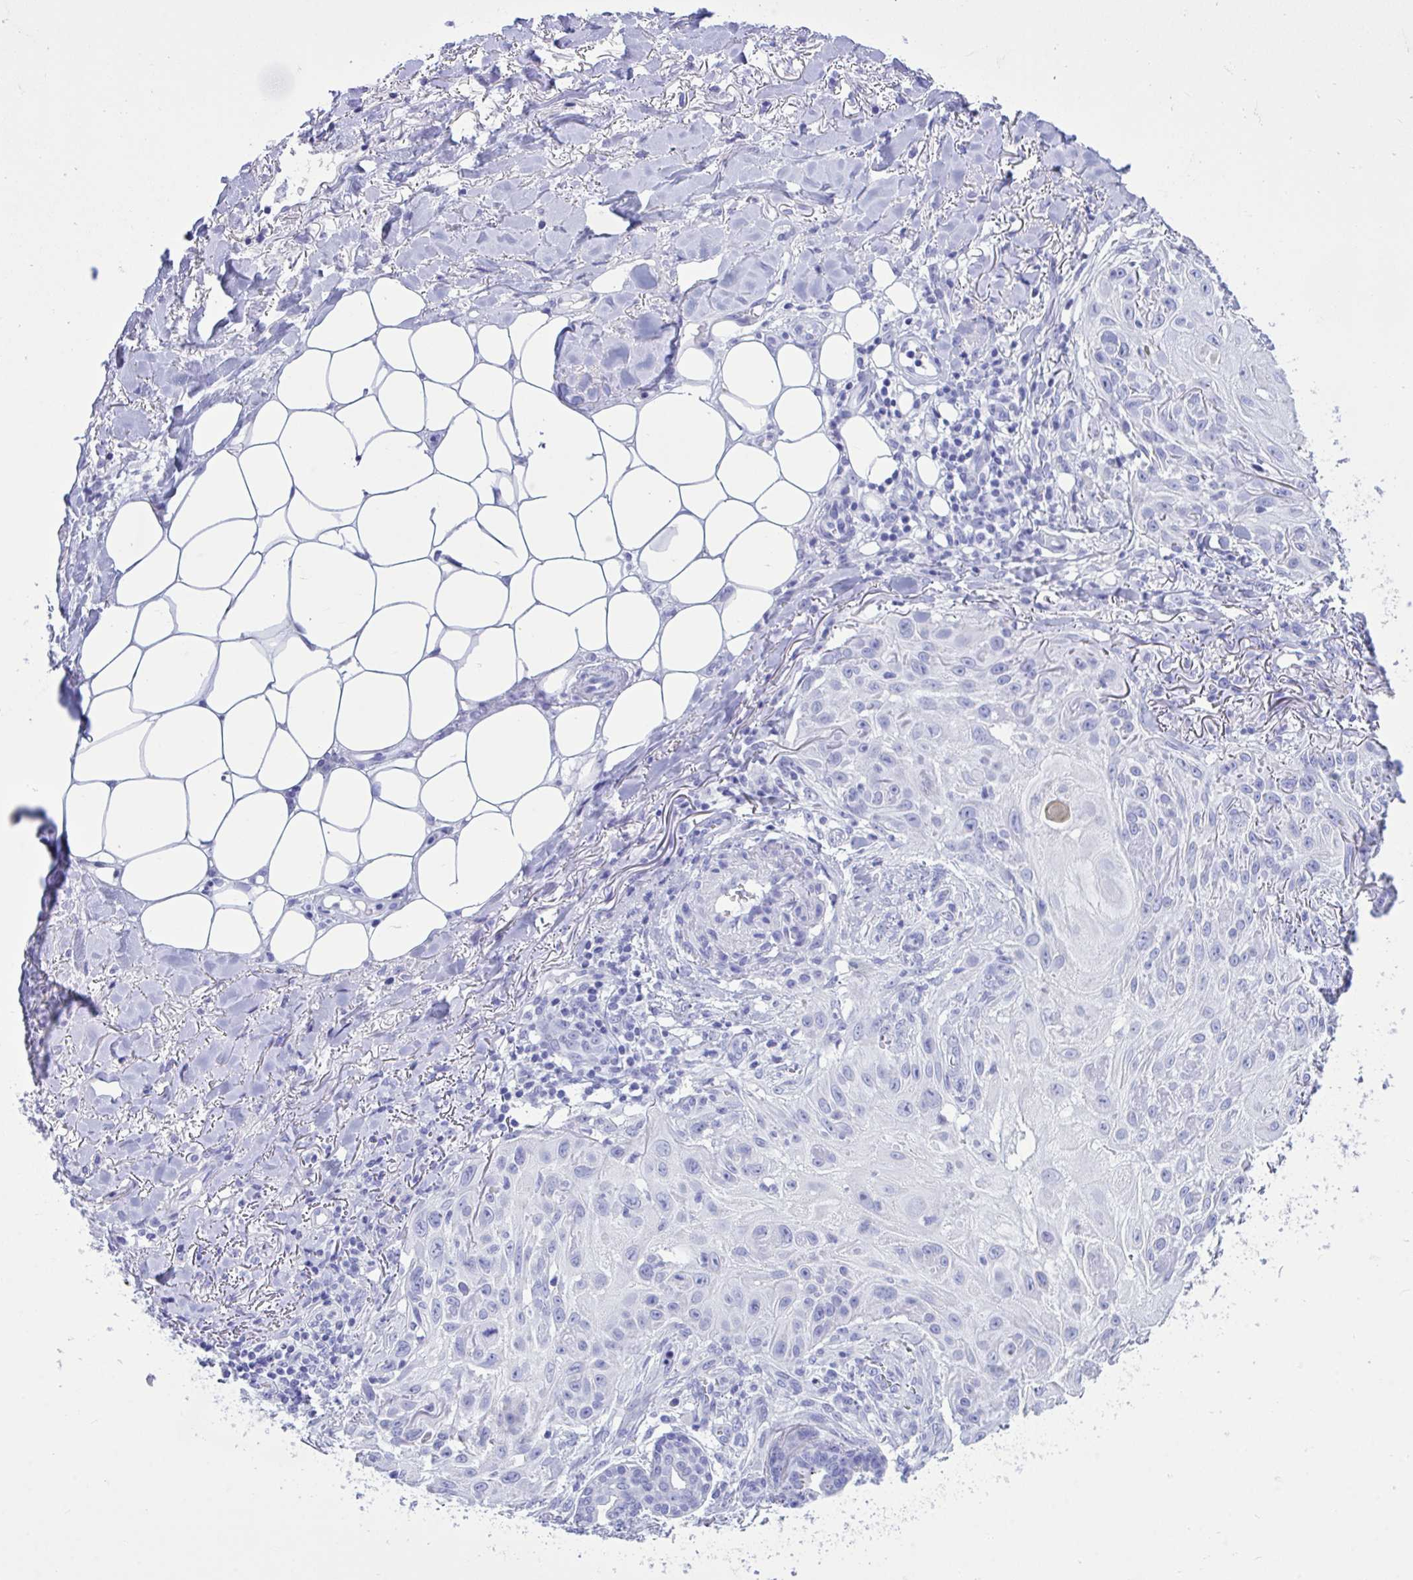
{"staining": {"intensity": "negative", "quantity": "none", "location": "none"}, "tissue": "skin cancer", "cell_type": "Tumor cells", "image_type": "cancer", "snomed": [{"axis": "morphology", "description": "Squamous cell carcinoma, NOS"}, {"axis": "topography", "description": "Skin"}], "caption": "This is an immunohistochemistry (IHC) photomicrograph of human skin cancer (squamous cell carcinoma). There is no staining in tumor cells.", "gene": "BEX5", "patient": {"sex": "female", "age": 91}}